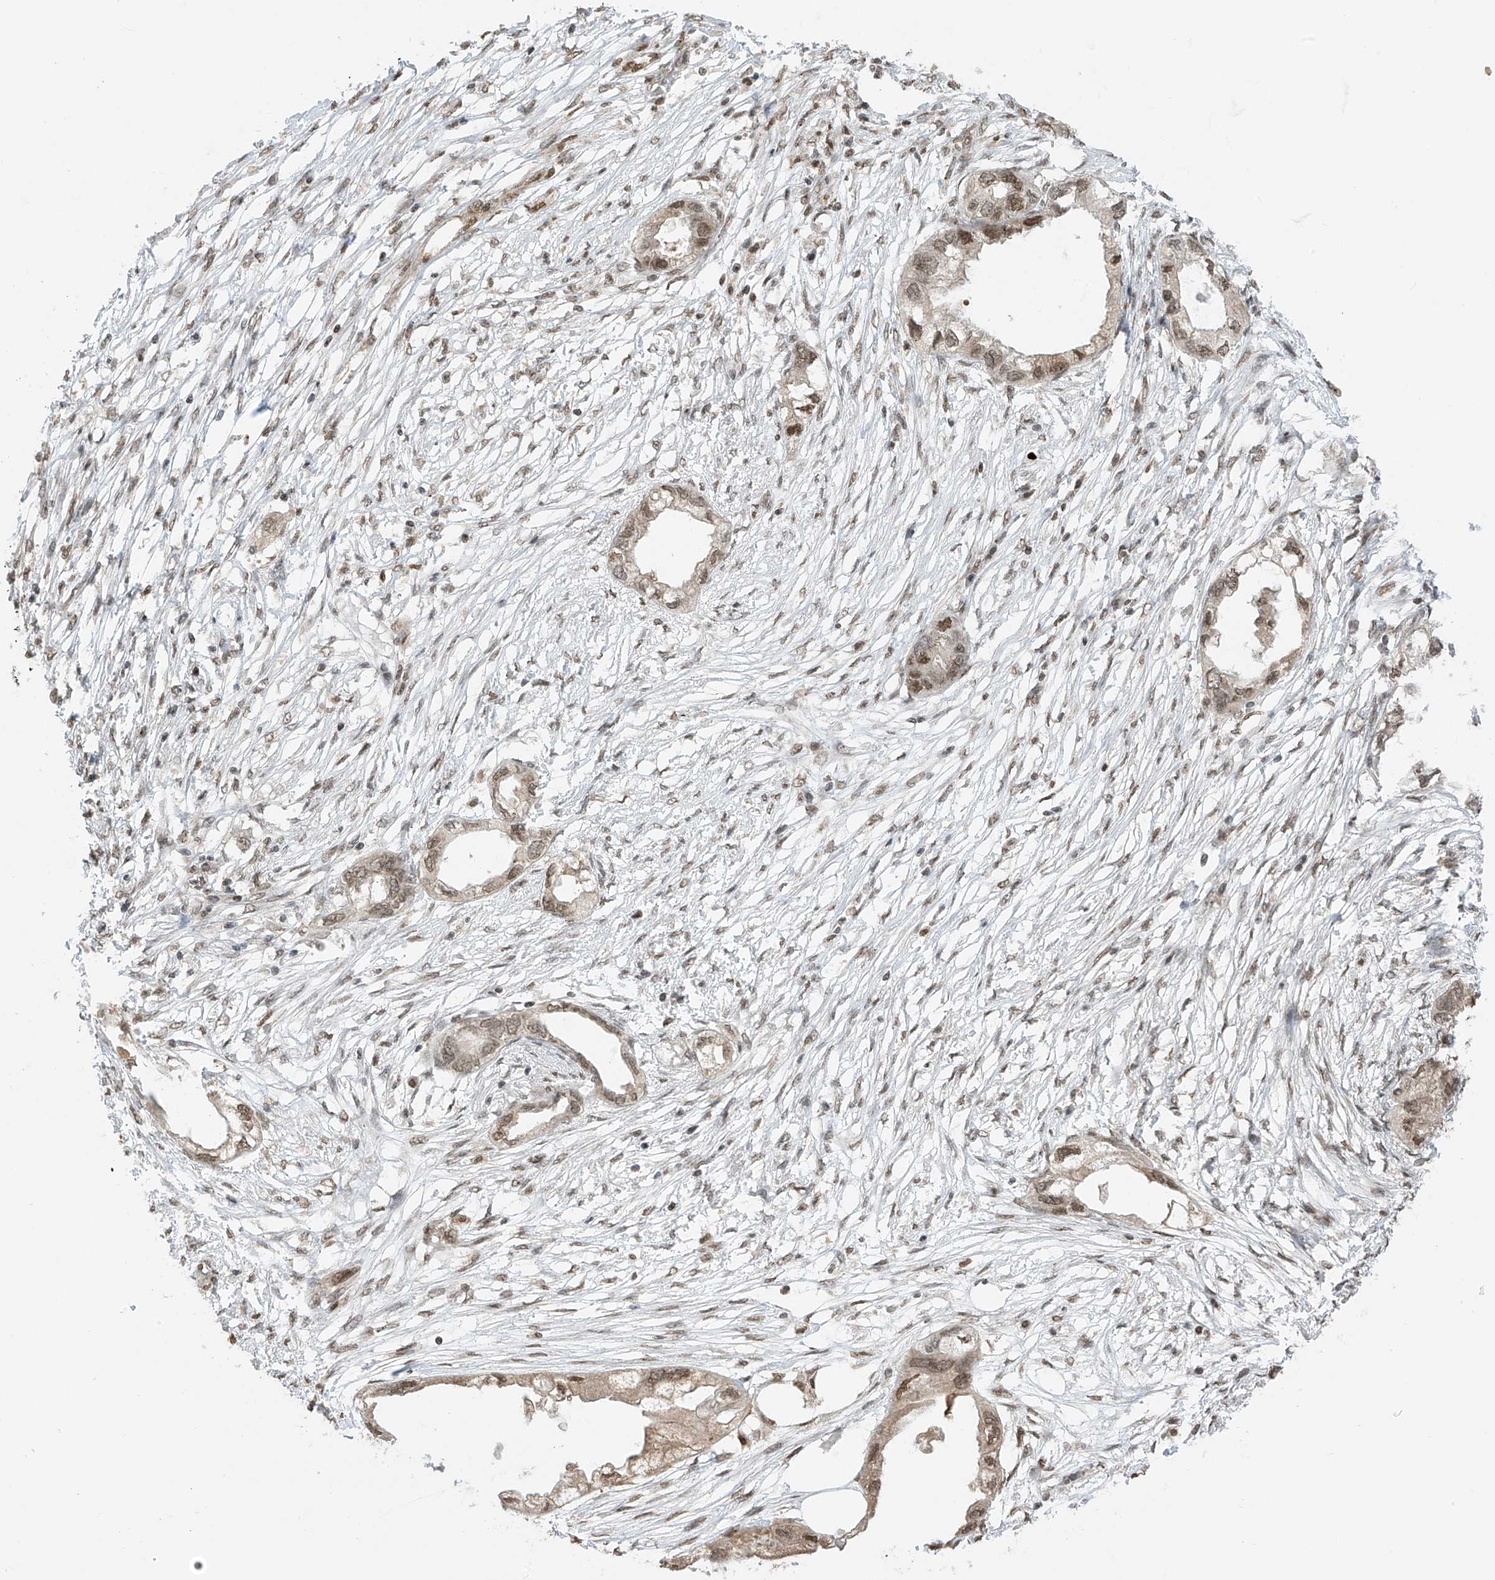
{"staining": {"intensity": "weak", "quantity": "25%-75%", "location": "nuclear"}, "tissue": "endometrial cancer", "cell_type": "Tumor cells", "image_type": "cancer", "snomed": [{"axis": "morphology", "description": "Adenocarcinoma, NOS"}, {"axis": "morphology", "description": "Adenocarcinoma, metastatic, NOS"}, {"axis": "topography", "description": "Adipose tissue"}, {"axis": "topography", "description": "Endometrium"}], "caption": "An immunohistochemistry (IHC) micrograph of tumor tissue is shown. Protein staining in brown highlights weak nuclear positivity in endometrial cancer (adenocarcinoma) within tumor cells.", "gene": "KPNB1", "patient": {"sex": "female", "age": 67}}